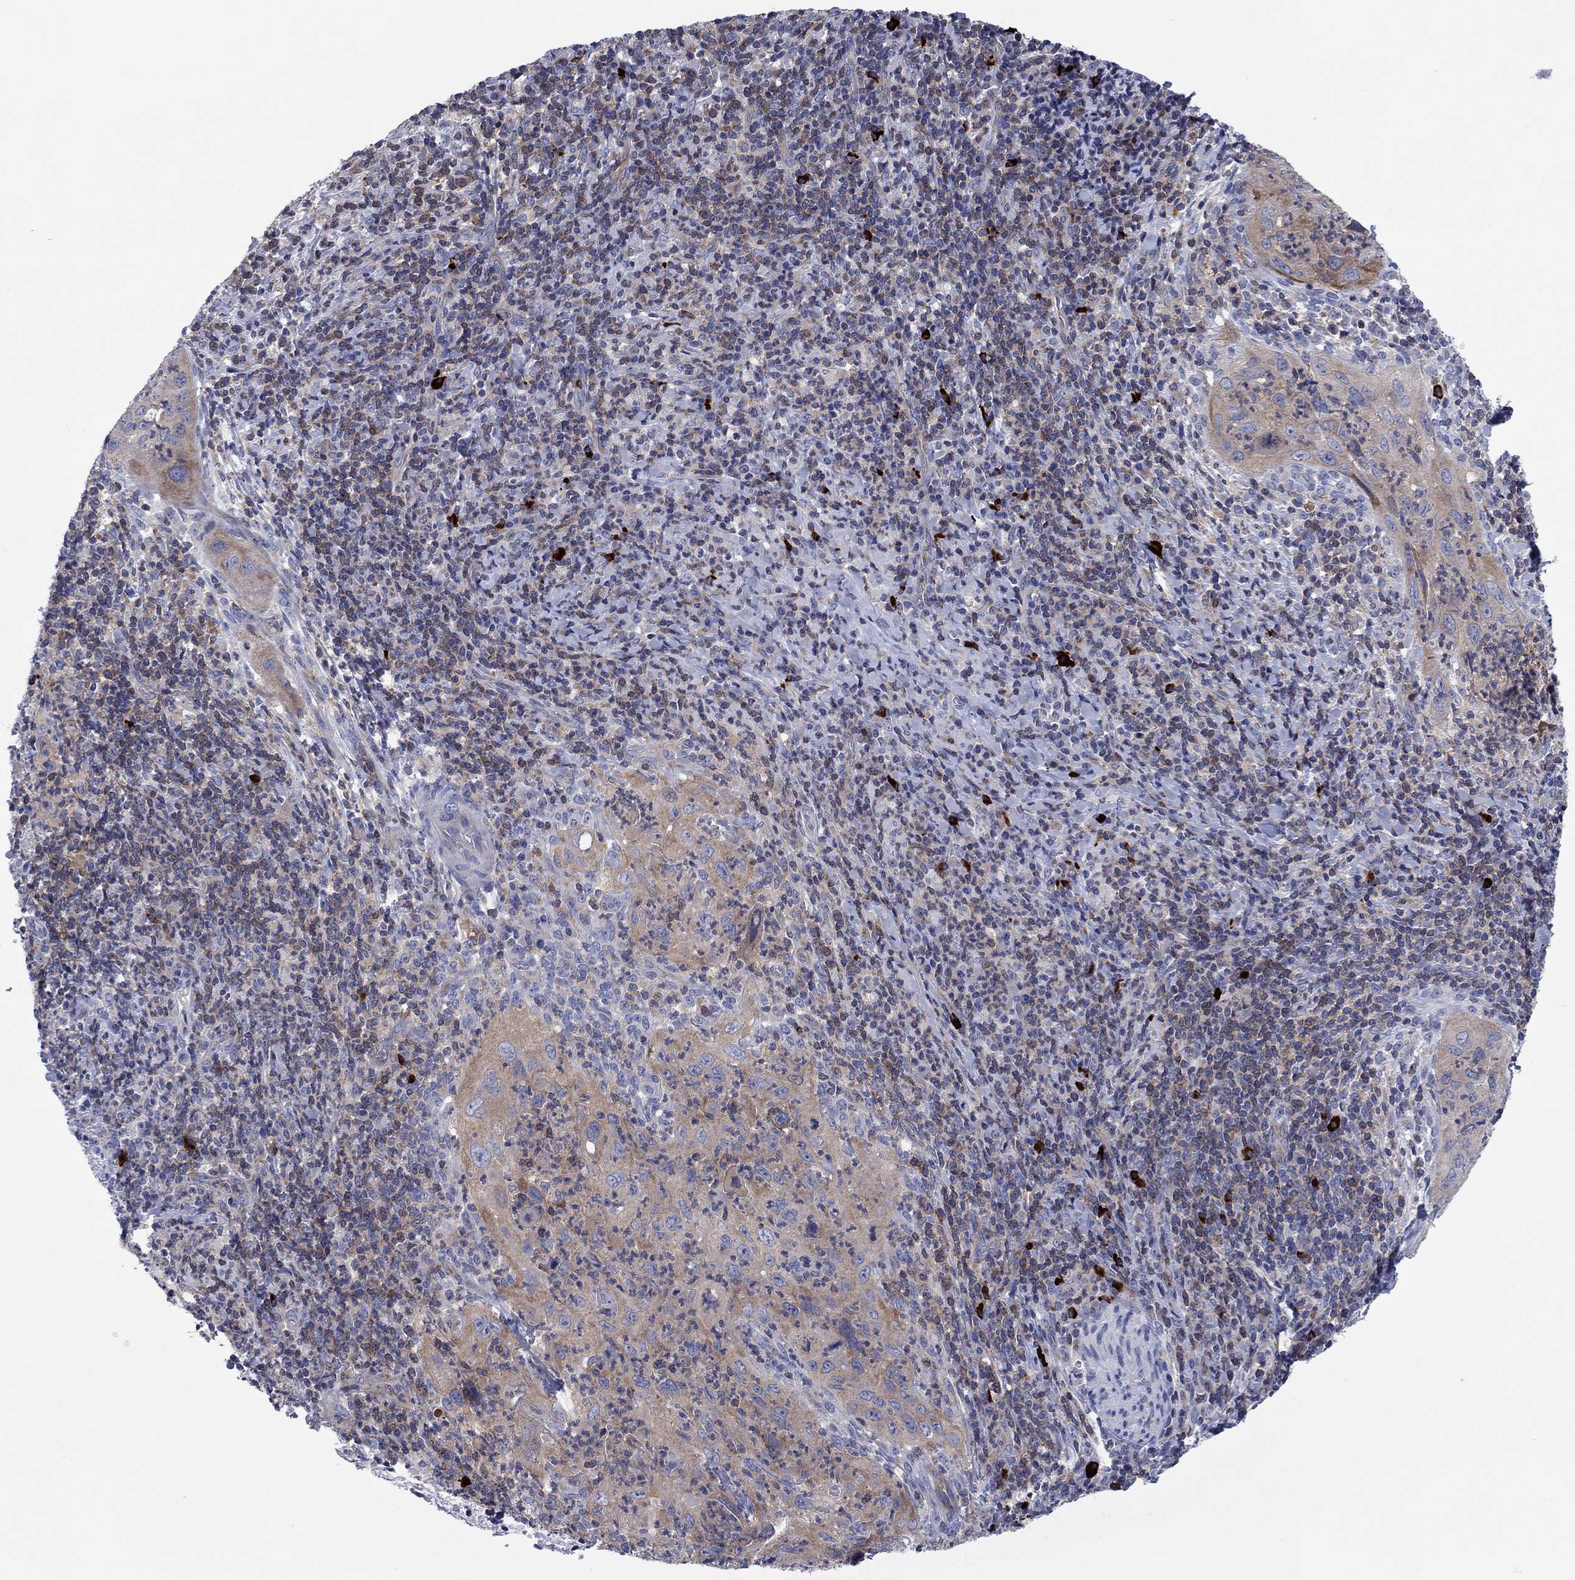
{"staining": {"intensity": "weak", "quantity": ">75%", "location": "cytoplasmic/membranous"}, "tissue": "cervical cancer", "cell_type": "Tumor cells", "image_type": "cancer", "snomed": [{"axis": "morphology", "description": "Squamous cell carcinoma, NOS"}, {"axis": "topography", "description": "Cervix"}], "caption": "A histopathology image showing weak cytoplasmic/membranous staining in approximately >75% of tumor cells in cervical cancer (squamous cell carcinoma), as visualized by brown immunohistochemical staining.", "gene": "PVR", "patient": {"sex": "female", "age": 26}}